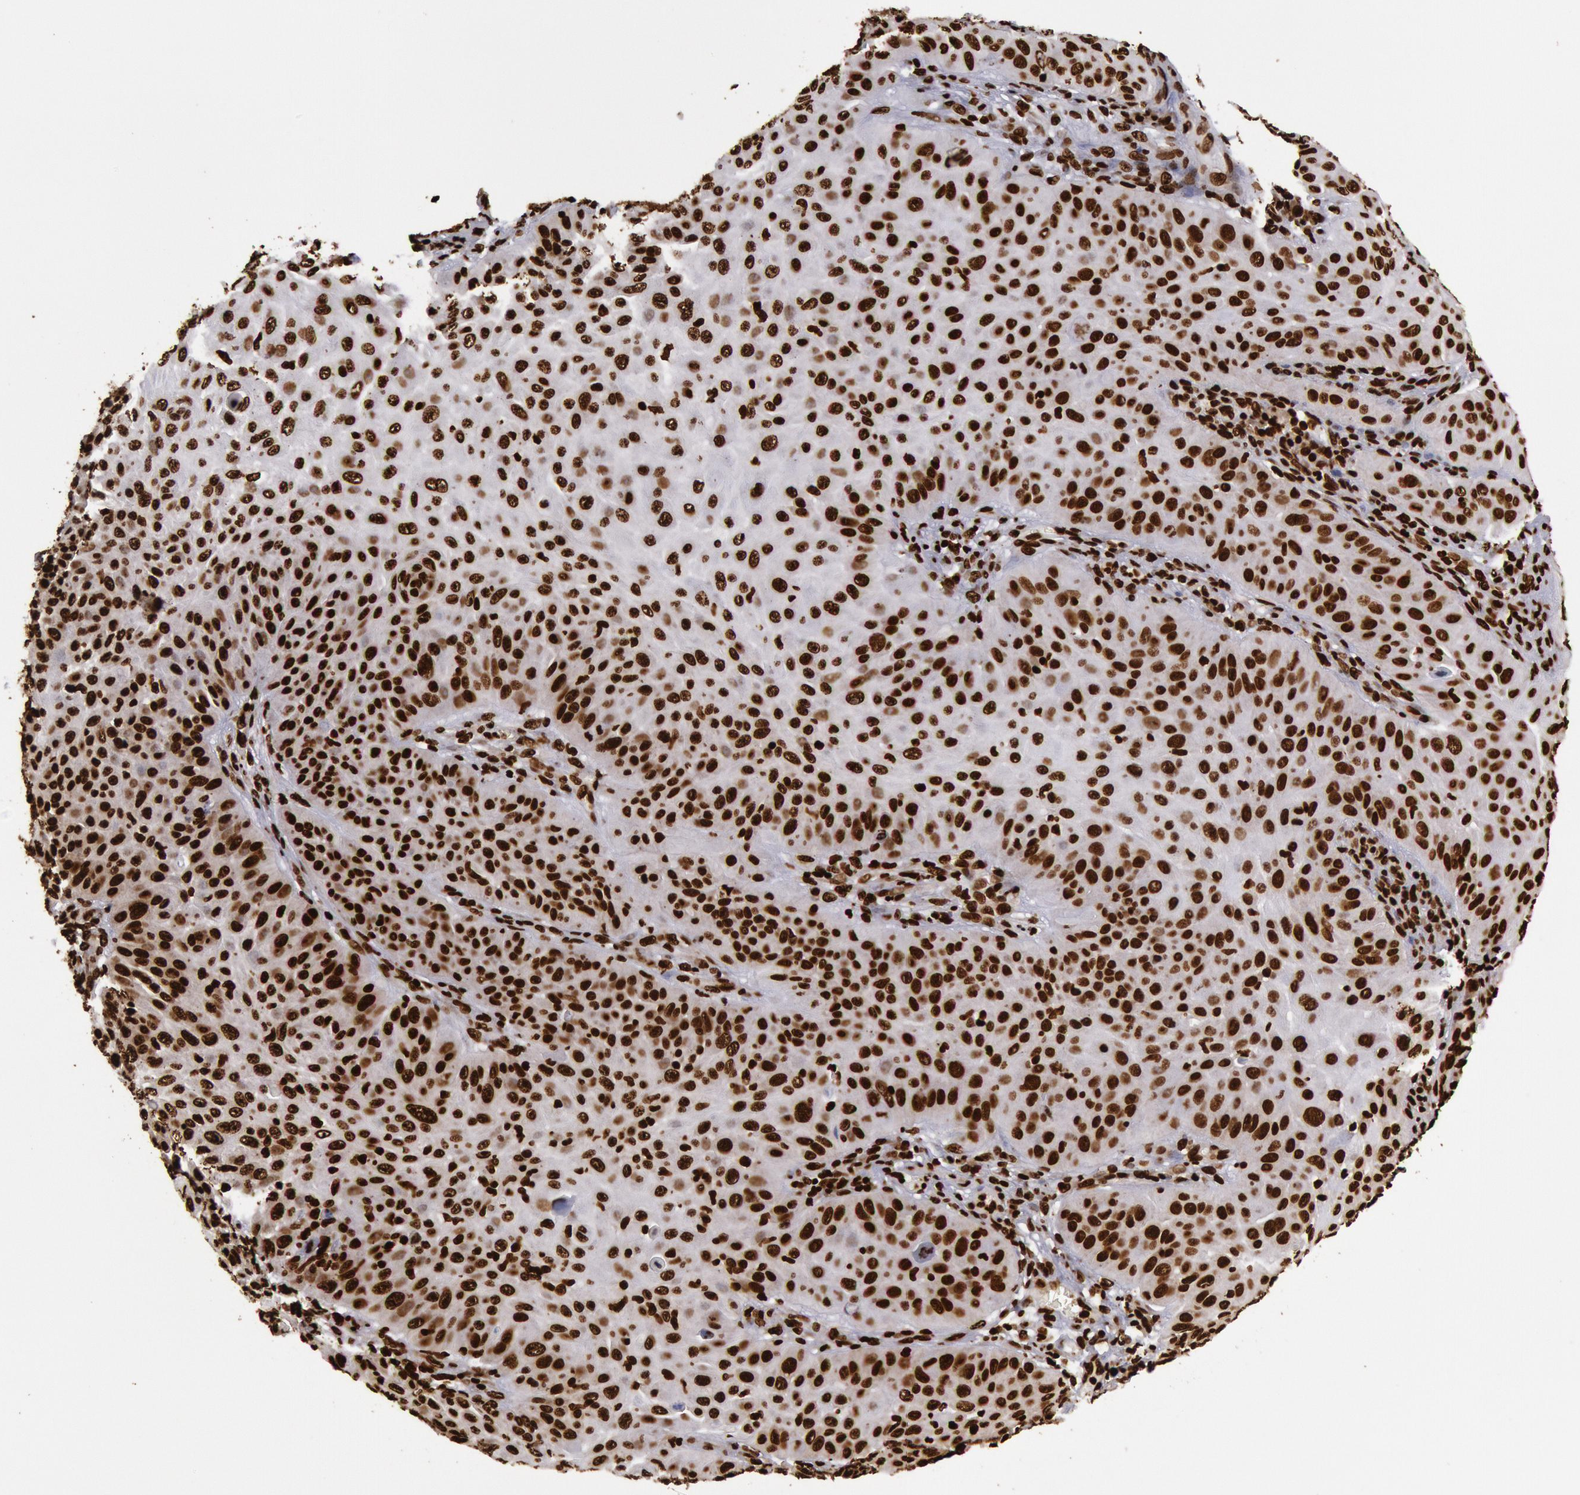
{"staining": {"intensity": "strong", "quantity": ">75%", "location": "nuclear"}, "tissue": "skin cancer", "cell_type": "Tumor cells", "image_type": "cancer", "snomed": [{"axis": "morphology", "description": "Squamous cell carcinoma, NOS"}, {"axis": "topography", "description": "Skin"}], "caption": "The photomicrograph demonstrates a brown stain indicating the presence of a protein in the nuclear of tumor cells in skin cancer. The staining is performed using DAB brown chromogen to label protein expression. The nuclei are counter-stained blue using hematoxylin.", "gene": "H3-4", "patient": {"sex": "male", "age": 82}}